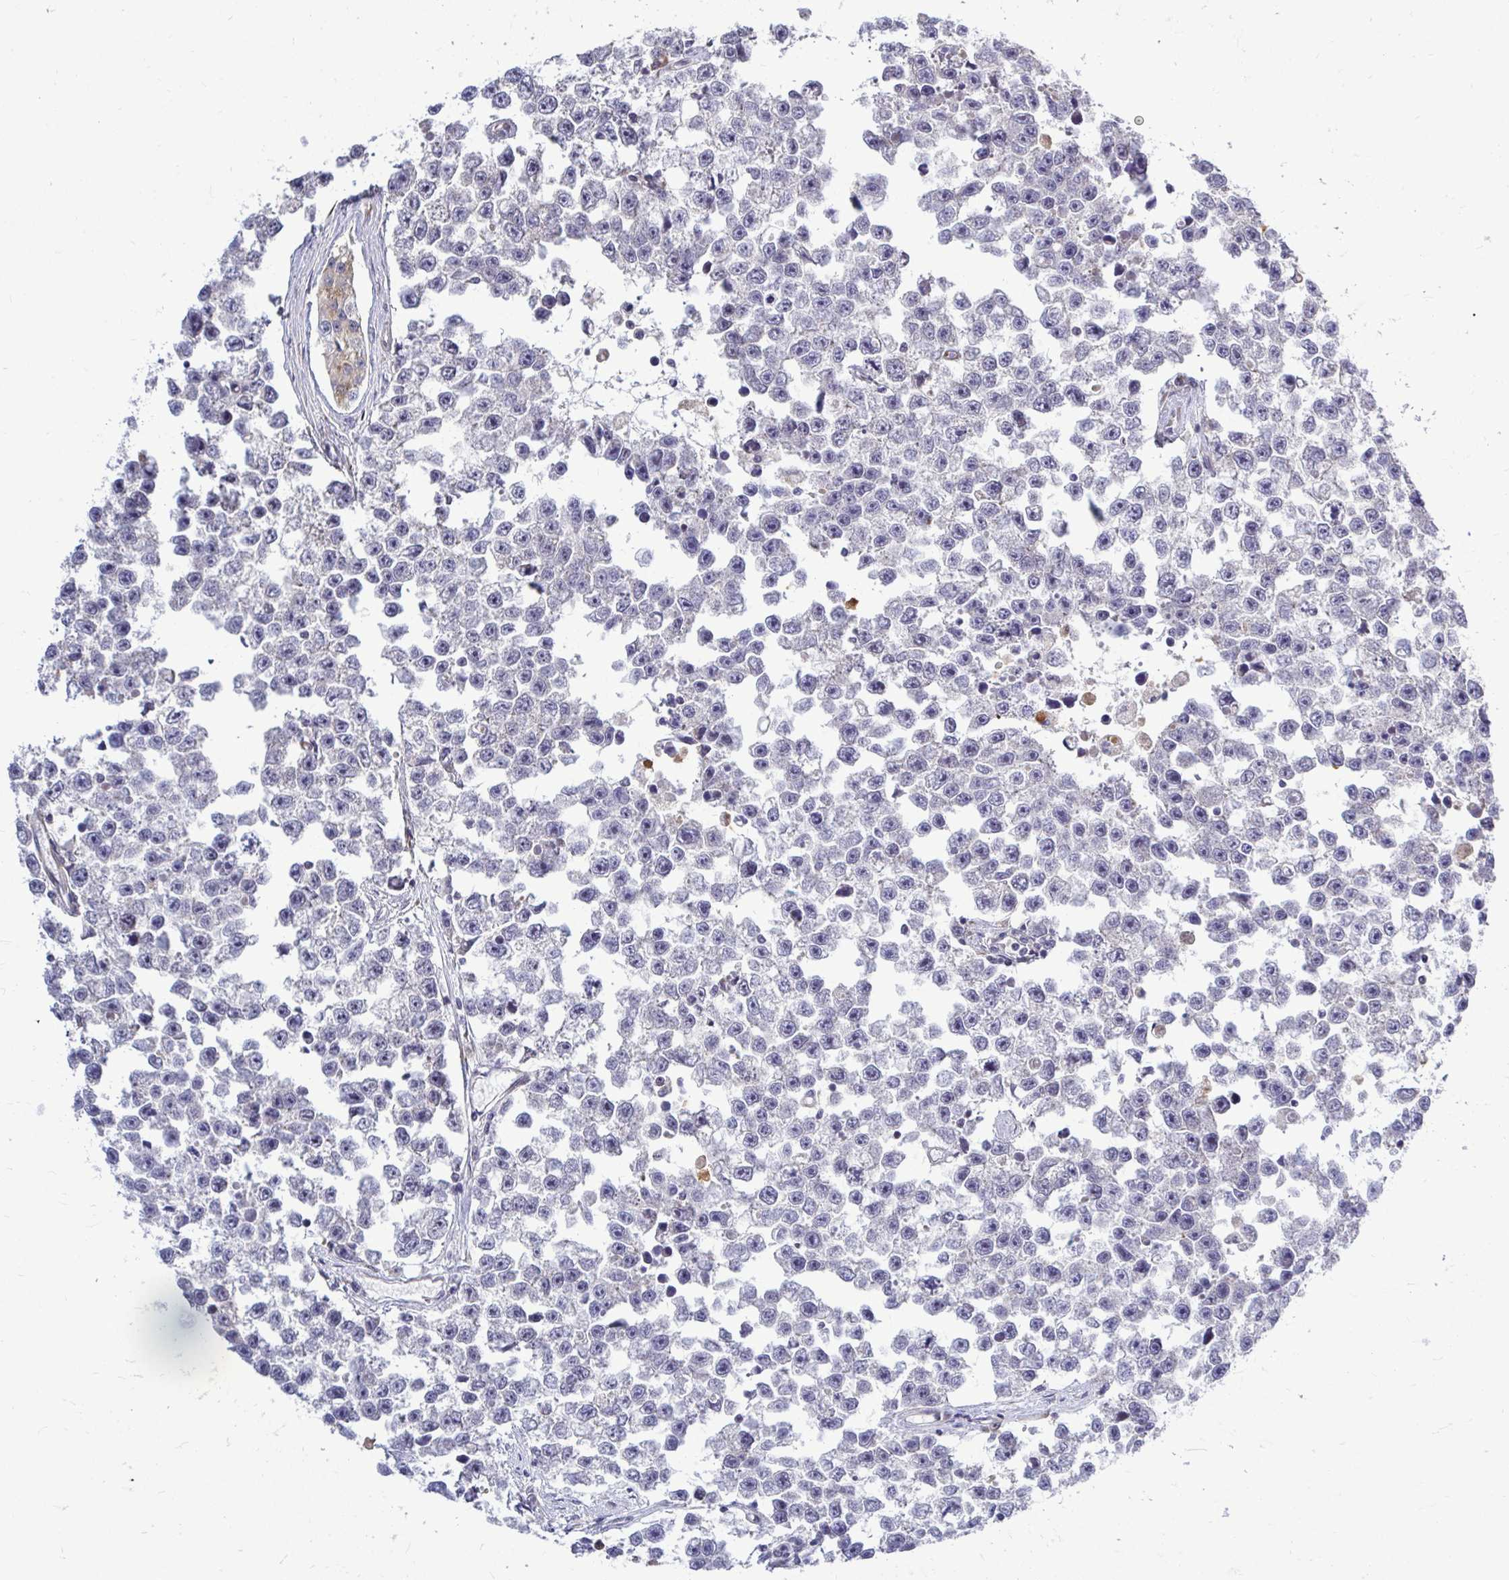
{"staining": {"intensity": "negative", "quantity": "none", "location": "none"}, "tissue": "testis cancer", "cell_type": "Tumor cells", "image_type": "cancer", "snomed": [{"axis": "morphology", "description": "Seminoma, NOS"}, {"axis": "topography", "description": "Testis"}], "caption": "The photomicrograph reveals no staining of tumor cells in seminoma (testis).", "gene": "FMR1", "patient": {"sex": "male", "age": 26}}